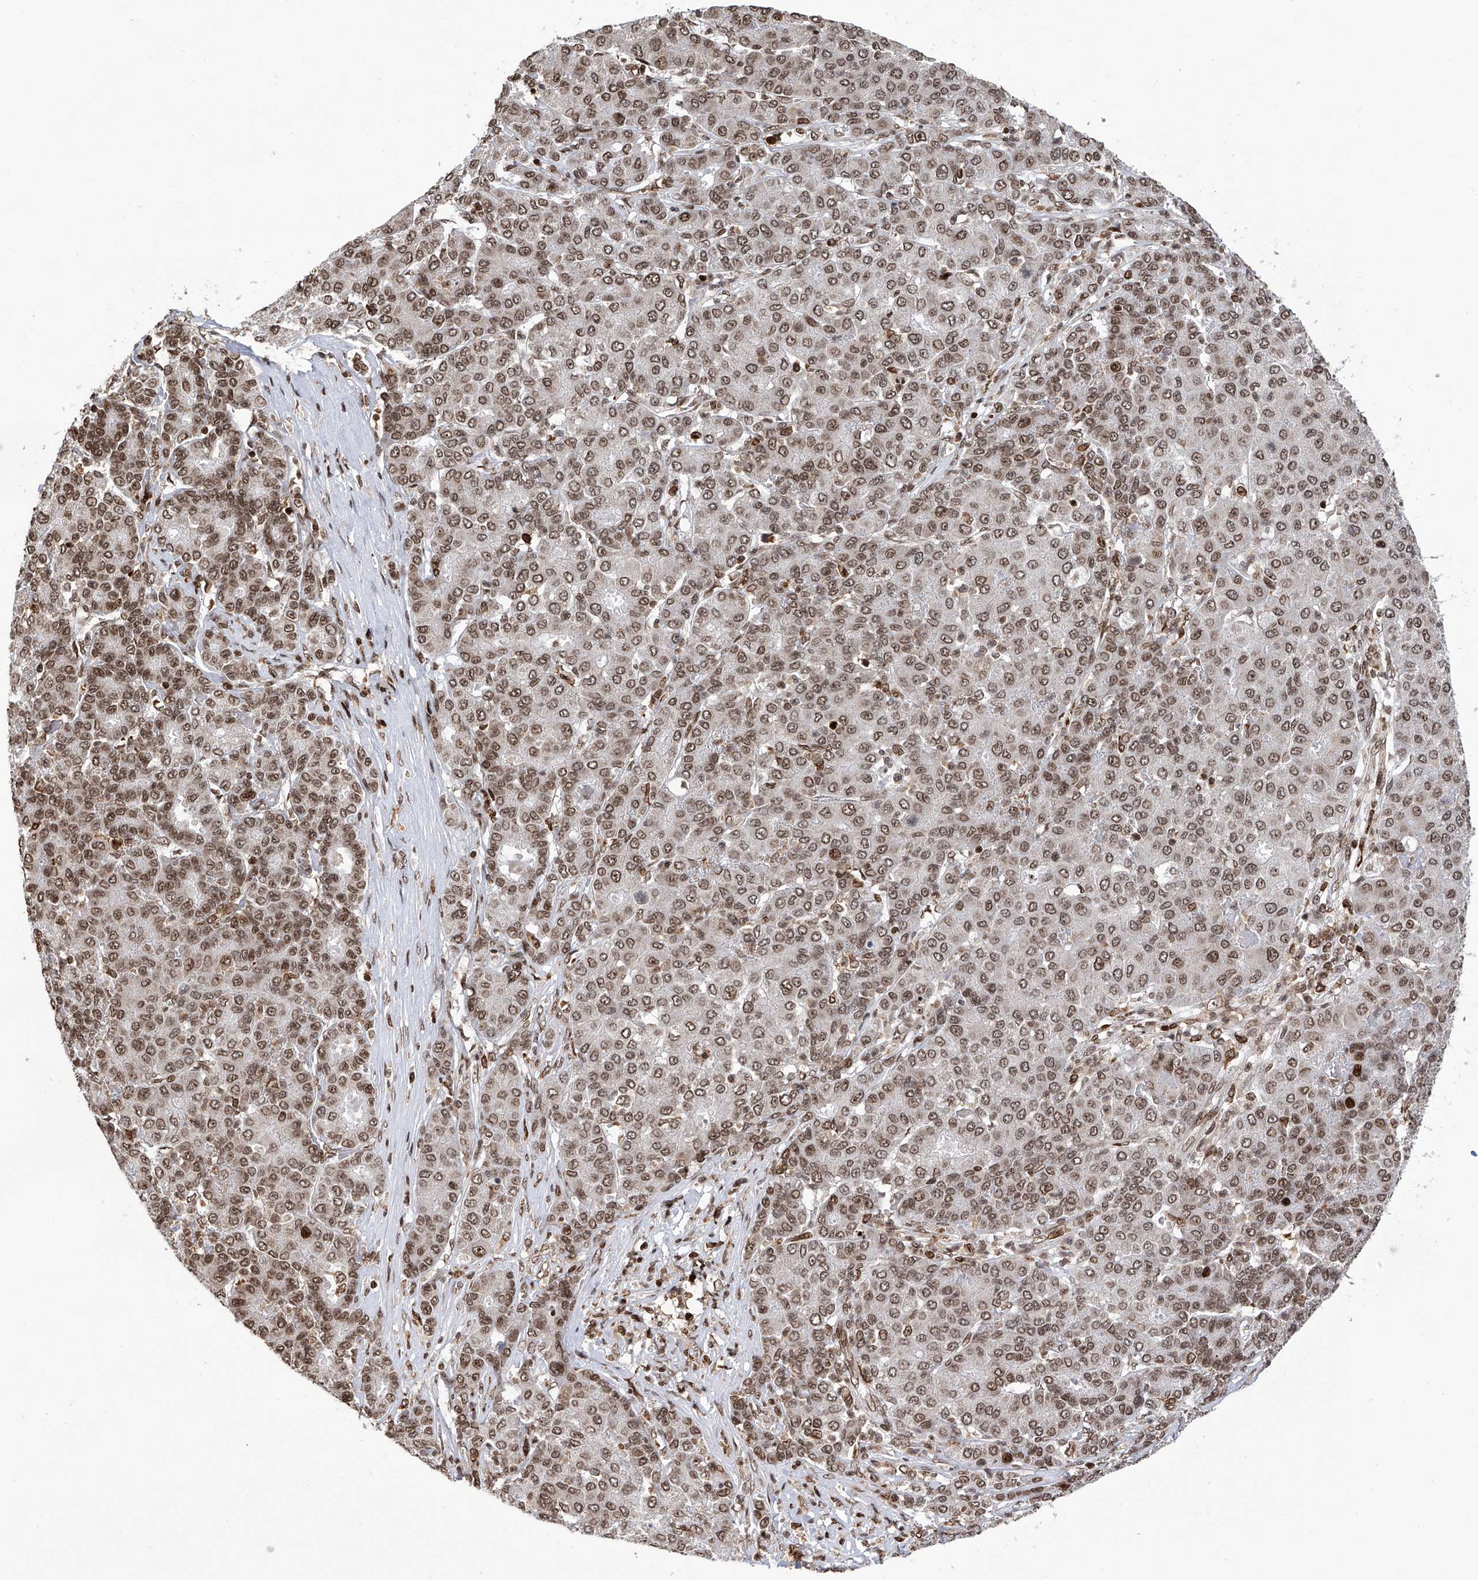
{"staining": {"intensity": "moderate", "quantity": ">75%", "location": "nuclear"}, "tissue": "liver cancer", "cell_type": "Tumor cells", "image_type": "cancer", "snomed": [{"axis": "morphology", "description": "Carcinoma, Hepatocellular, NOS"}, {"axis": "topography", "description": "Liver"}], "caption": "Immunohistochemical staining of liver cancer (hepatocellular carcinoma) shows moderate nuclear protein expression in about >75% of tumor cells.", "gene": "PAK1IP1", "patient": {"sex": "male", "age": 65}}